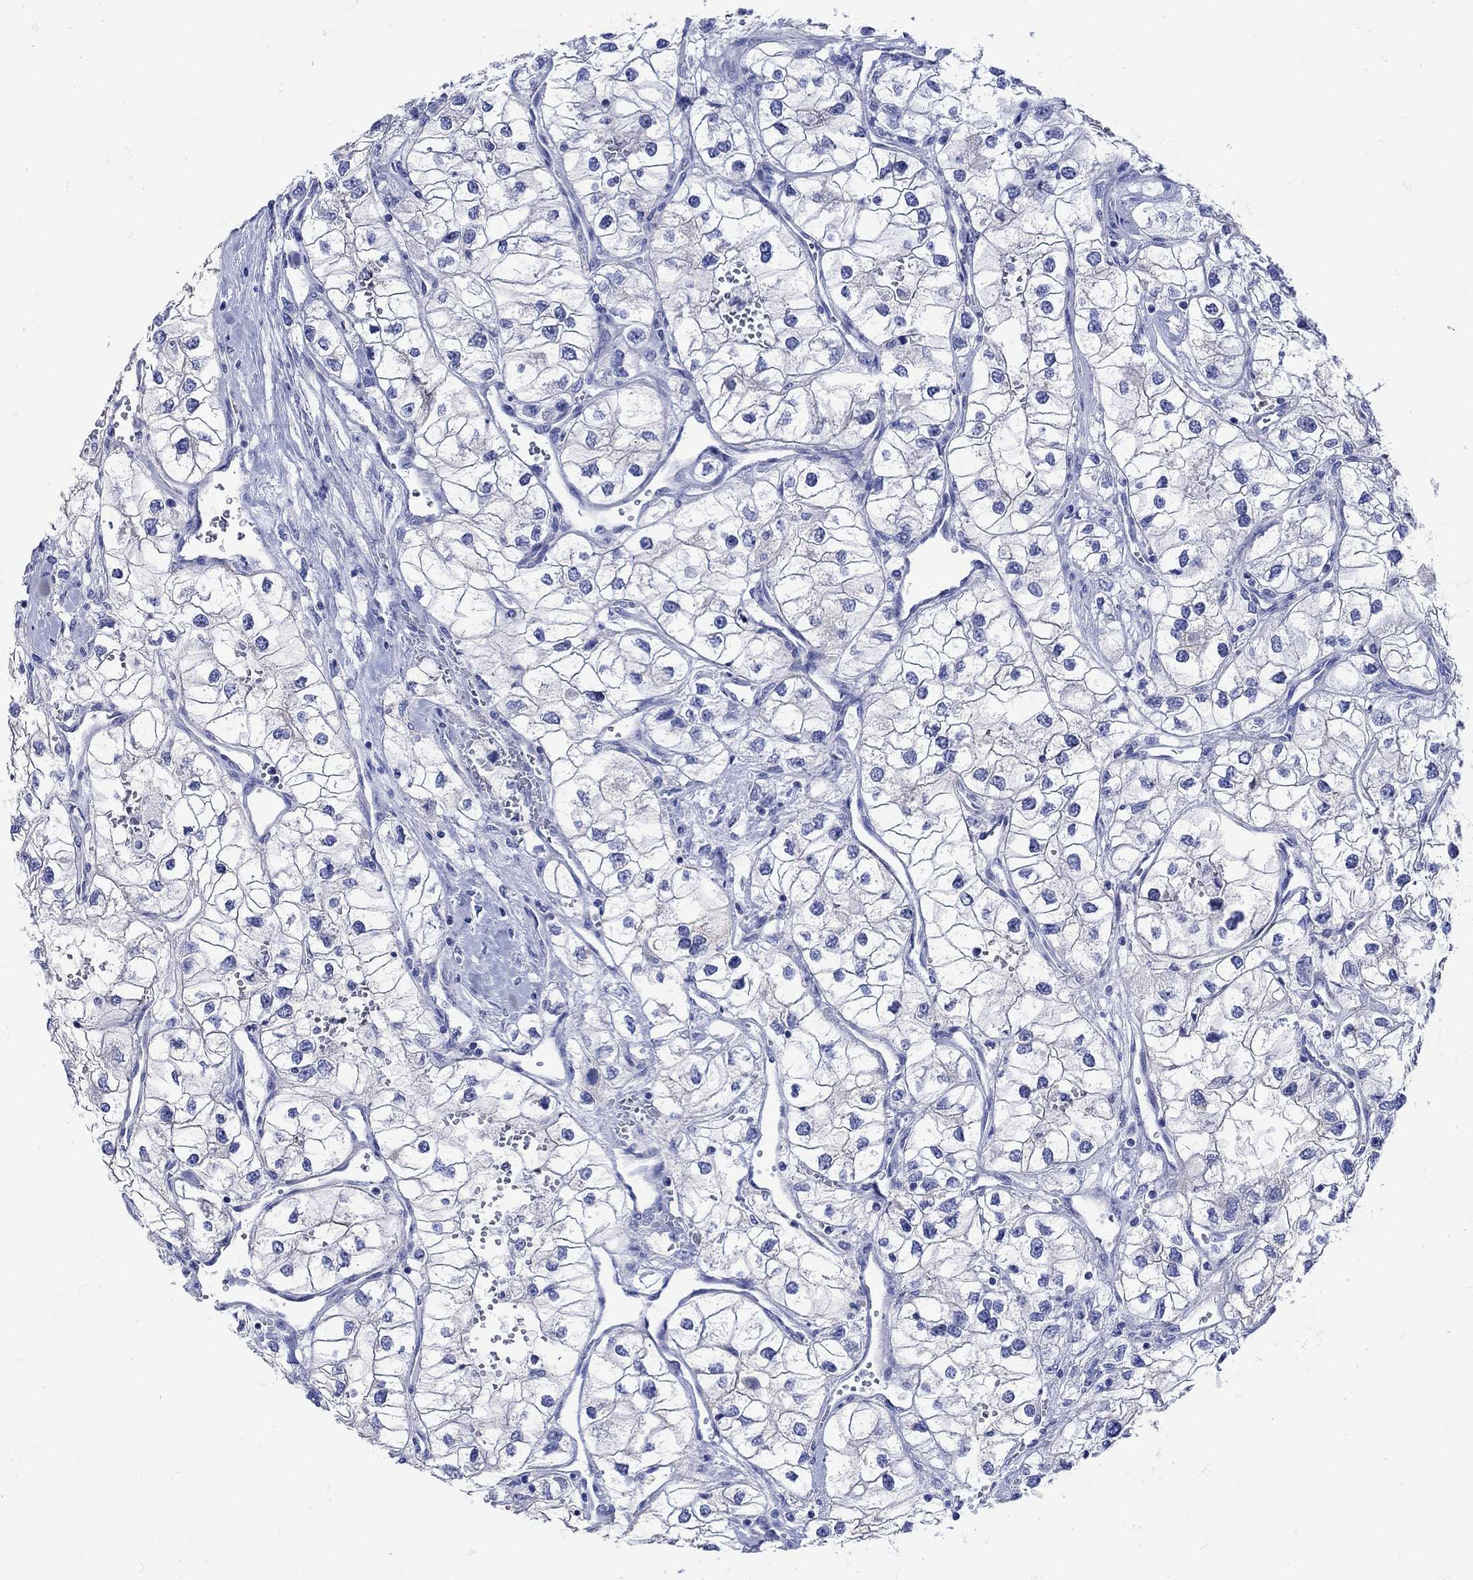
{"staining": {"intensity": "negative", "quantity": "none", "location": "none"}, "tissue": "renal cancer", "cell_type": "Tumor cells", "image_type": "cancer", "snomed": [{"axis": "morphology", "description": "Adenocarcinoma, NOS"}, {"axis": "topography", "description": "Kidney"}], "caption": "An IHC image of renal cancer is shown. There is no staining in tumor cells of renal cancer. (Stains: DAB immunohistochemistry (IHC) with hematoxylin counter stain, Microscopy: brightfield microscopy at high magnification).", "gene": "ANKMY1", "patient": {"sex": "male", "age": 59}}